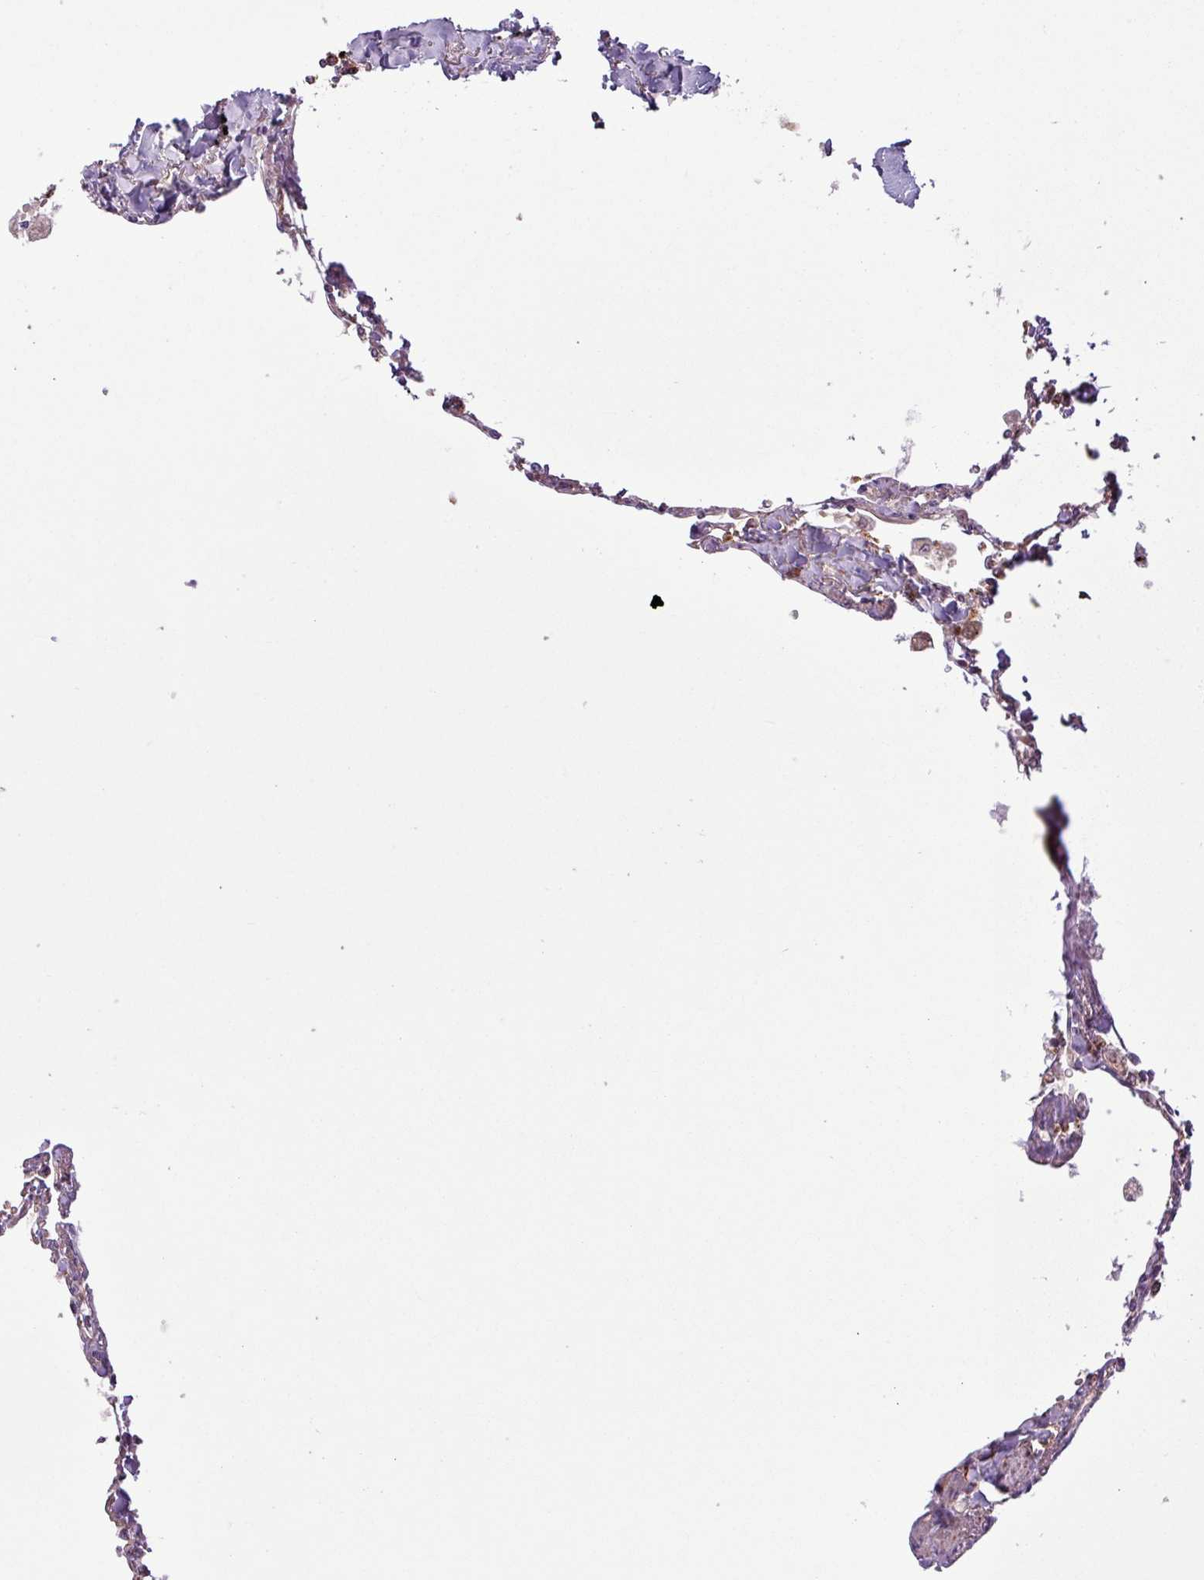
{"staining": {"intensity": "moderate", "quantity": "25%-75%", "location": "cytoplasmic/membranous"}, "tissue": "lung", "cell_type": "Alveolar cells", "image_type": "normal", "snomed": [{"axis": "morphology", "description": "Normal tissue, NOS"}, {"axis": "topography", "description": "Lung"}], "caption": "Immunohistochemistry (IHC) histopathology image of unremarkable lung: lung stained using IHC exhibits medium levels of moderate protein expression localized specifically in the cytoplasmic/membranous of alveolar cells, appearing as a cytoplasmic/membranous brown color.", "gene": "MCTP2", "patient": {"sex": "female", "age": 67}}